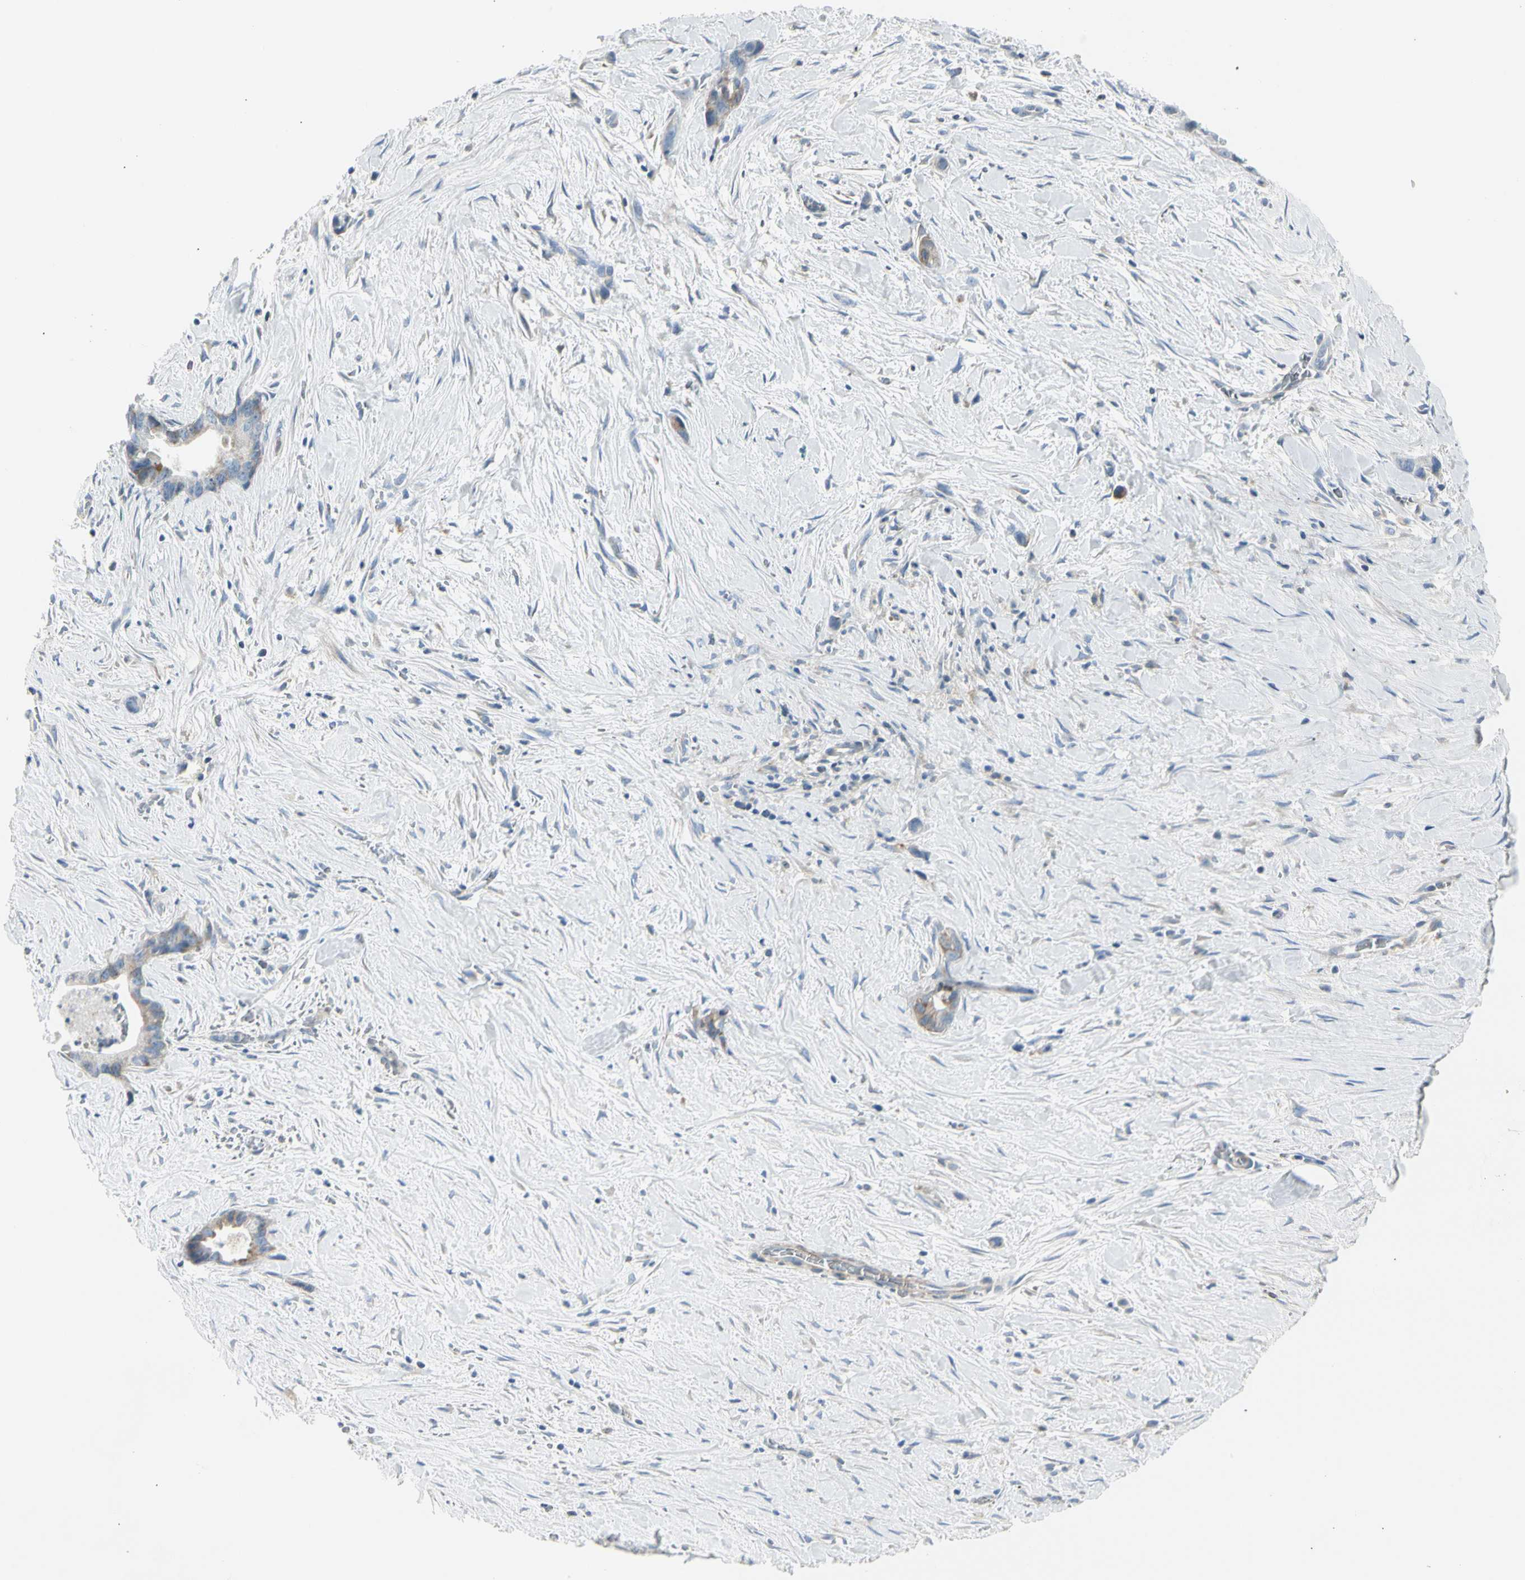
{"staining": {"intensity": "negative", "quantity": "none", "location": "none"}, "tissue": "liver cancer", "cell_type": "Tumor cells", "image_type": "cancer", "snomed": [{"axis": "morphology", "description": "Cholangiocarcinoma"}, {"axis": "topography", "description": "Liver"}], "caption": "High magnification brightfield microscopy of liver cholangiocarcinoma stained with DAB (3,3'-diaminobenzidine) (brown) and counterstained with hematoxylin (blue): tumor cells show no significant staining.", "gene": "TNFSF11", "patient": {"sex": "female", "age": 55}}